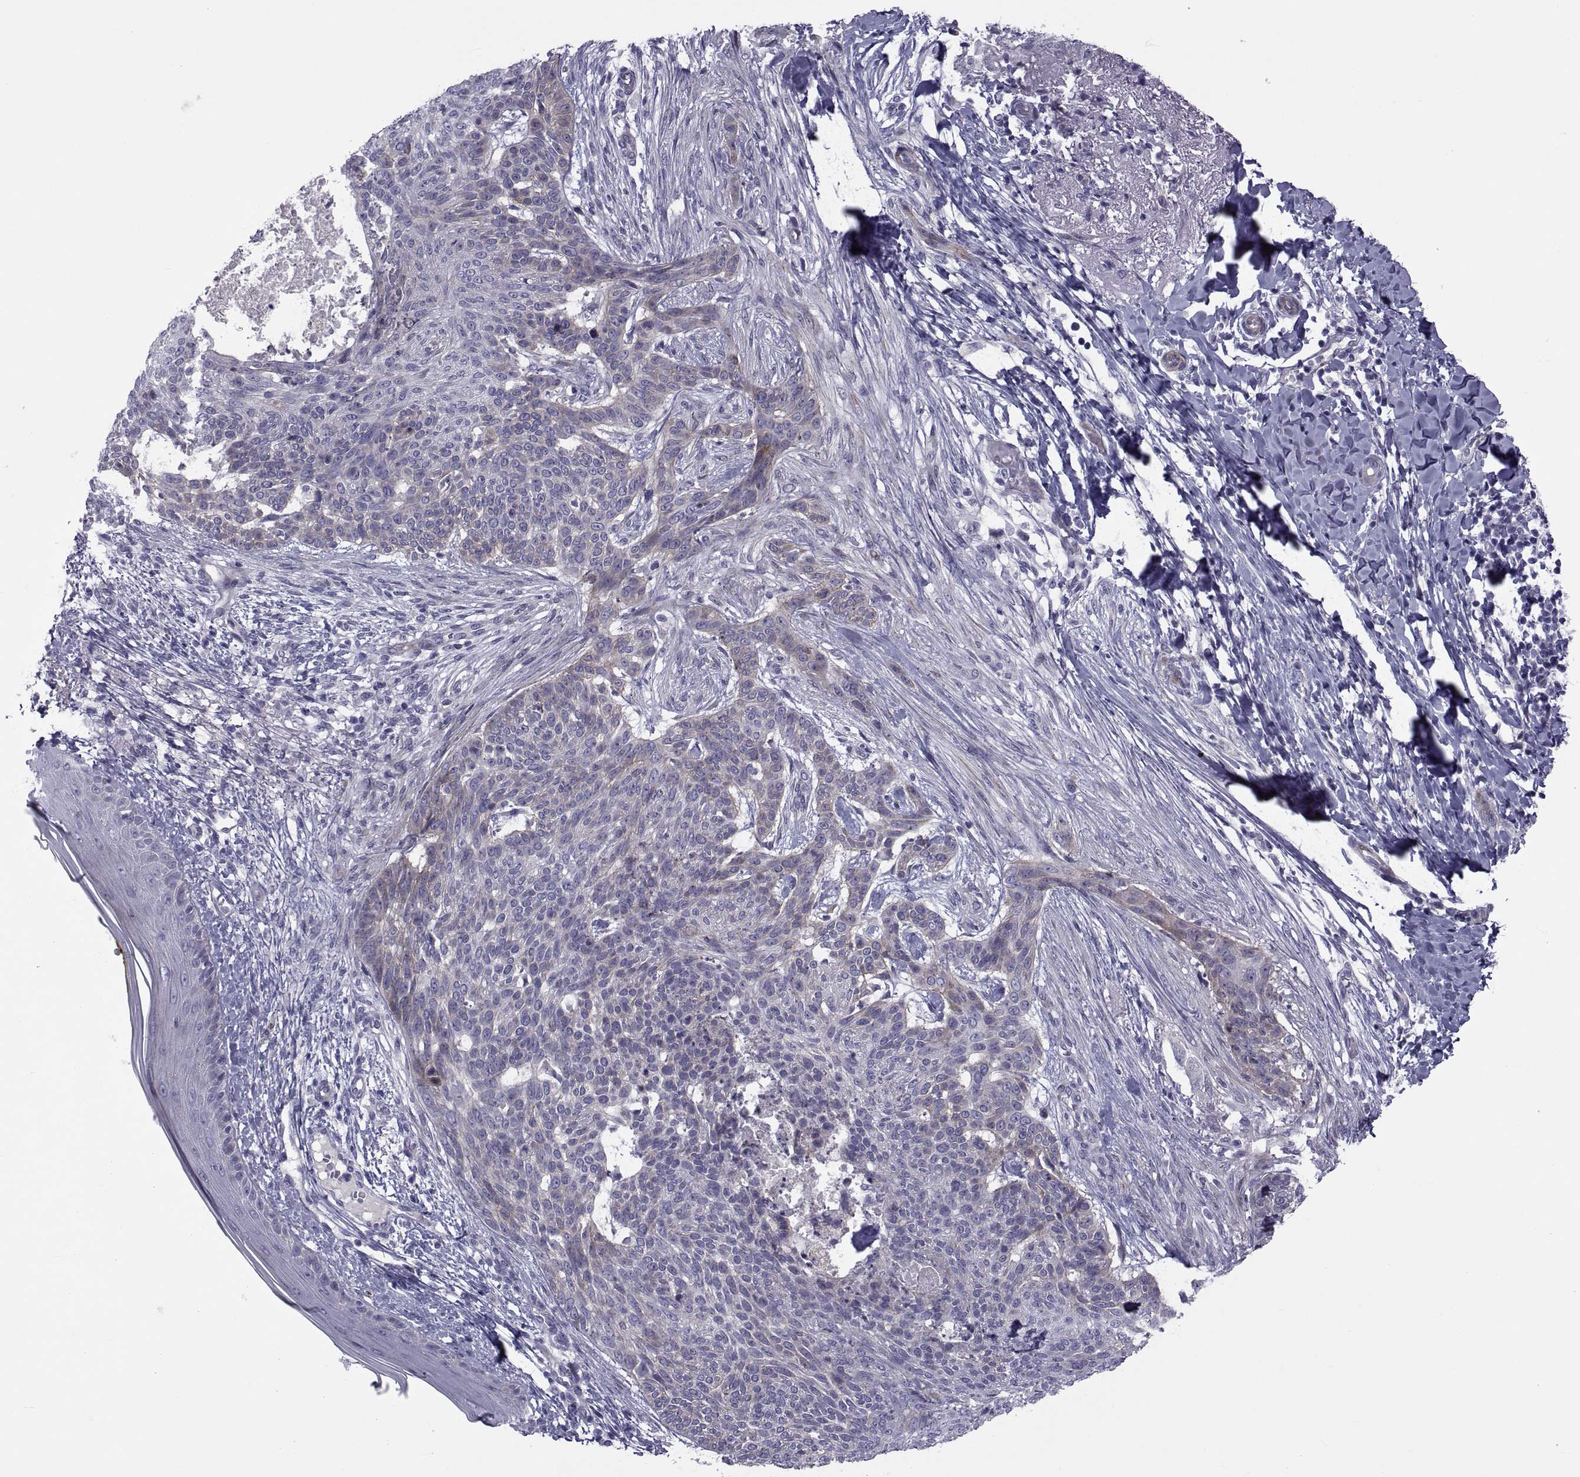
{"staining": {"intensity": "weak", "quantity": "25%-75%", "location": "cytoplasmic/membranous"}, "tissue": "skin cancer", "cell_type": "Tumor cells", "image_type": "cancer", "snomed": [{"axis": "morphology", "description": "Normal tissue, NOS"}, {"axis": "morphology", "description": "Basal cell carcinoma"}, {"axis": "topography", "description": "Skin"}], "caption": "An image showing weak cytoplasmic/membranous staining in approximately 25%-75% of tumor cells in skin cancer (basal cell carcinoma), as visualized by brown immunohistochemical staining.", "gene": "TMEM158", "patient": {"sex": "male", "age": 84}}